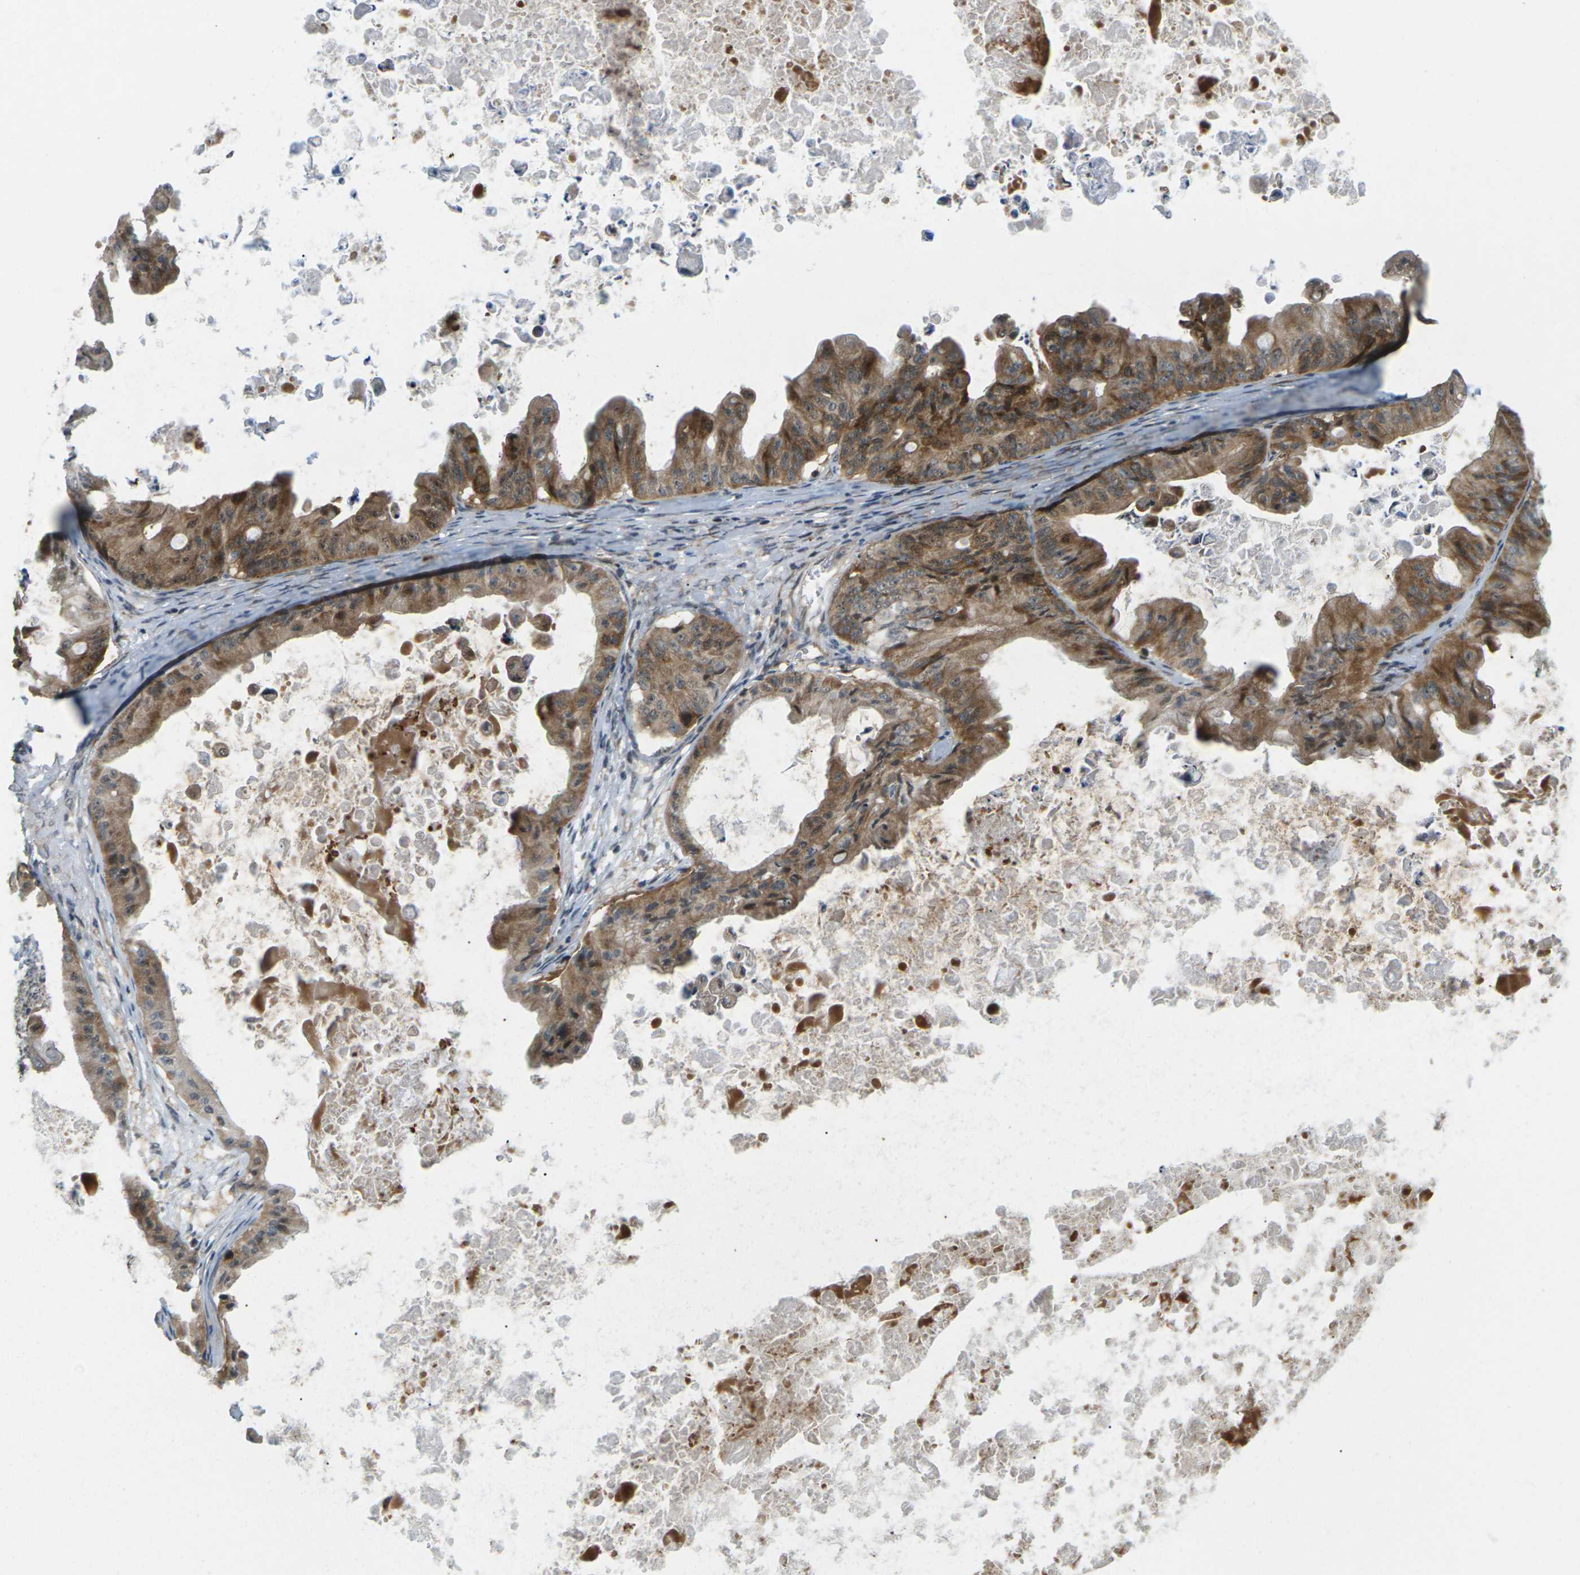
{"staining": {"intensity": "moderate", "quantity": ">75%", "location": "cytoplasmic/membranous,nuclear"}, "tissue": "ovarian cancer", "cell_type": "Tumor cells", "image_type": "cancer", "snomed": [{"axis": "morphology", "description": "Cystadenocarcinoma, mucinous, NOS"}, {"axis": "topography", "description": "Ovary"}], "caption": "Approximately >75% of tumor cells in human mucinous cystadenocarcinoma (ovarian) display moderate cytoplasmic/membranous and nuclear protein expression as visualized by brown immunohistochemical staining.", "gene": "UBE2S", "patient": {"sex": "female", "age": 37}}